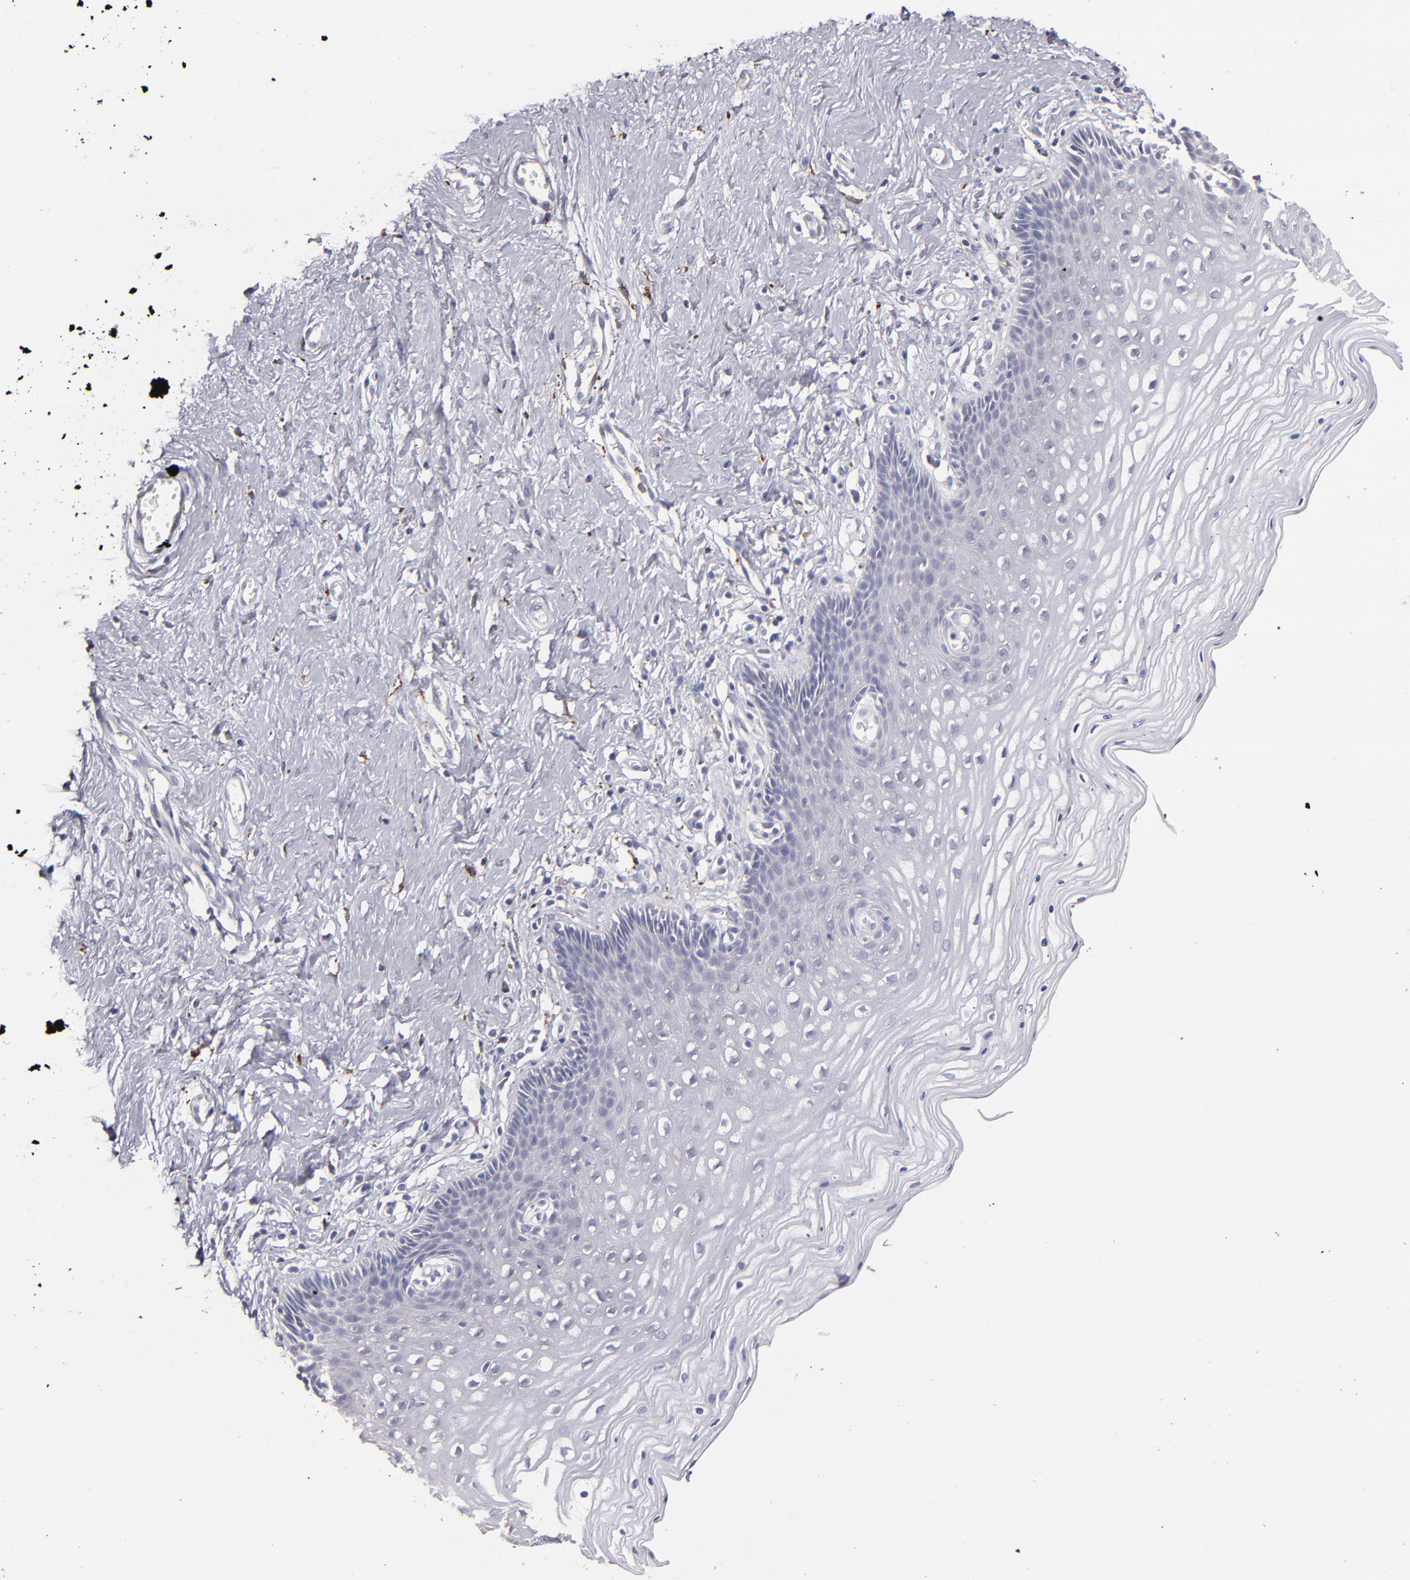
{"staining": {"intensity": "negative", "quantity": "none", "location": "none"}, "tissue": "cervix", "cell_type": "Glandular cells", "image_type": "normal", "snomed": [{"axis": "morphology", "description": "Normal tissue, NOS"}, {"axis": "topography", "description": "Cervix"}], "caption": "Protein analysis of unremarkable cervix shows no significant expression in glandular cells.", "gene": "GLDC", "patient": {"sex": "female", "age": 39}}